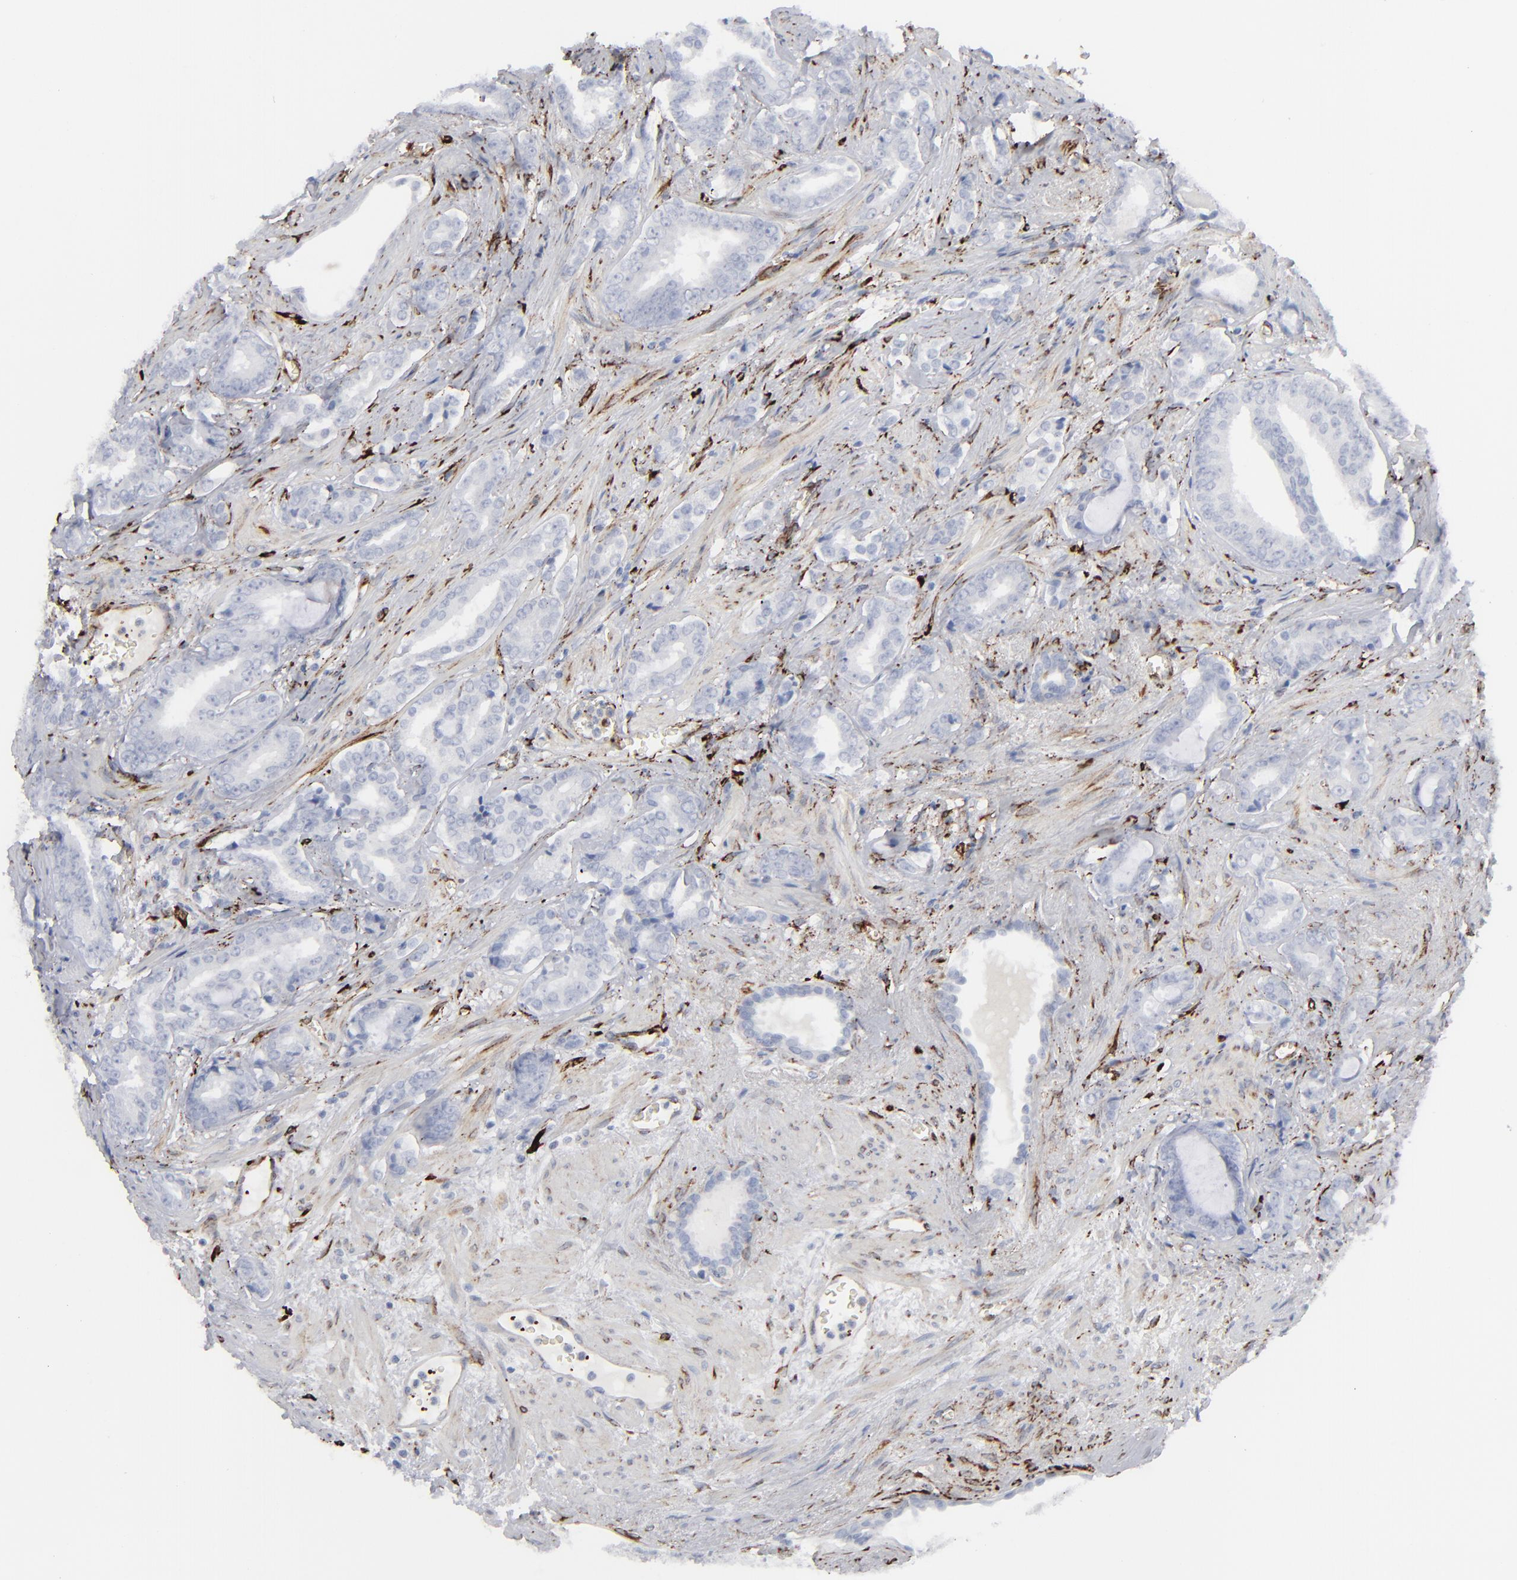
{"staining": {"intensity": "negative", "quantity": "none", "location": "none"}, "tissue": "prostate cancer", "cell_type": "Tumor cells", "image_type": "cancer", "snomed": [{"axis": "morphology", "description": "Adenocarcinoma, Medium grade"}, {"axis": "topography", "description": "Prostate"}], "caption": "Tumor cells are negative for protein expression in human prostate adenocarcinoma (medium-grade).", "gene": "SPARC", "patient": {"sex": "male", "age": 79}}